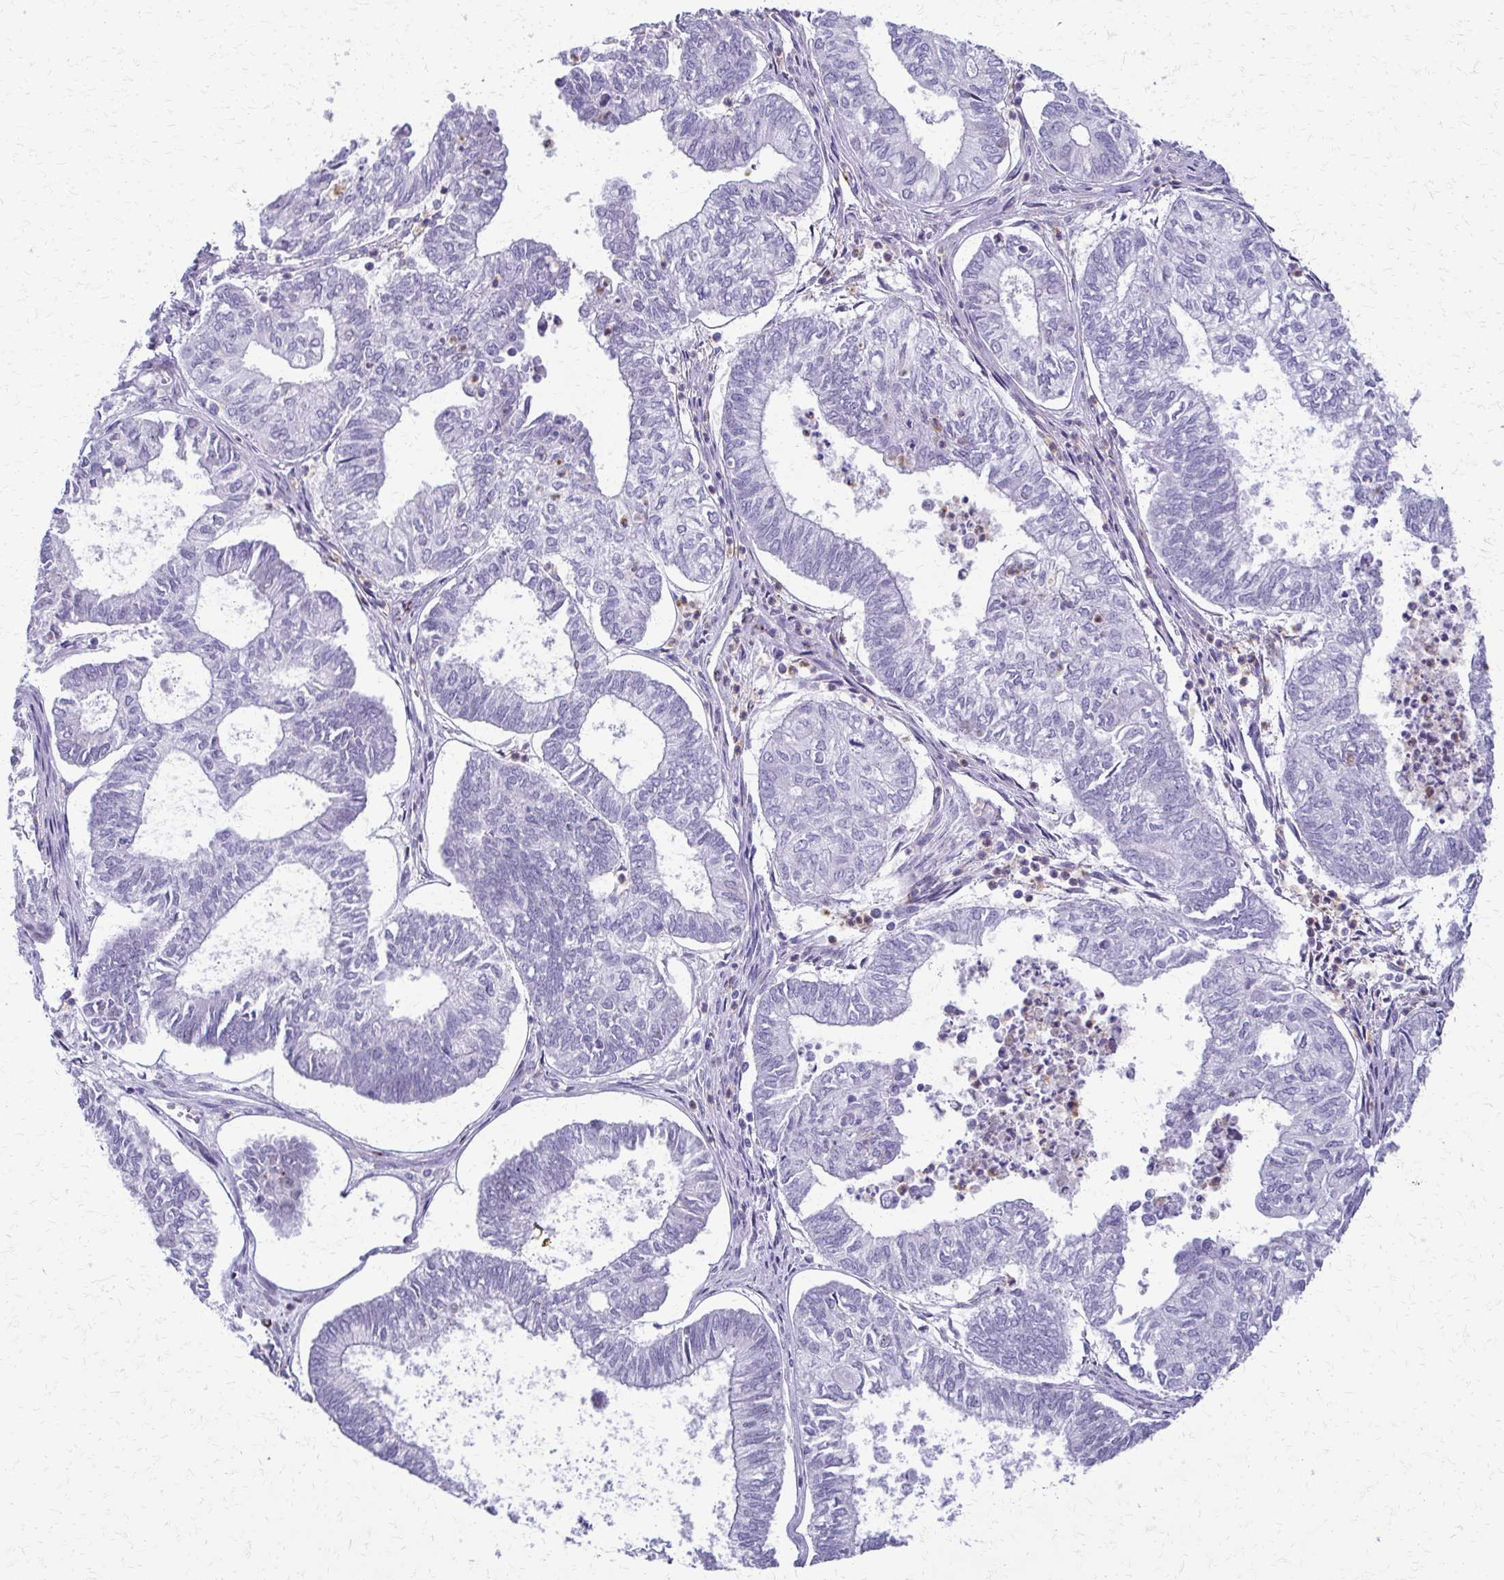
{"staining": {"intensity": "negative", "quantity": "none", "location": "none"}, "tissue": "ovarian cancer", "cell_type": "Tumor cells", "image_type": "cancer", "snomed": [{"axis": "morphology", "description": "Carcinoma, endometroid"}, {"axis": "topography", "description": "Ovary"}], "caption": "Immunohistochemistry (IHC) histopathology image of endometroid carcinoma (ovarian) stained for a protein (brown), which reveals no expression in tumor cells.", "gene": "FAM162B", "patient": {"sex": "female", "age": 64}}